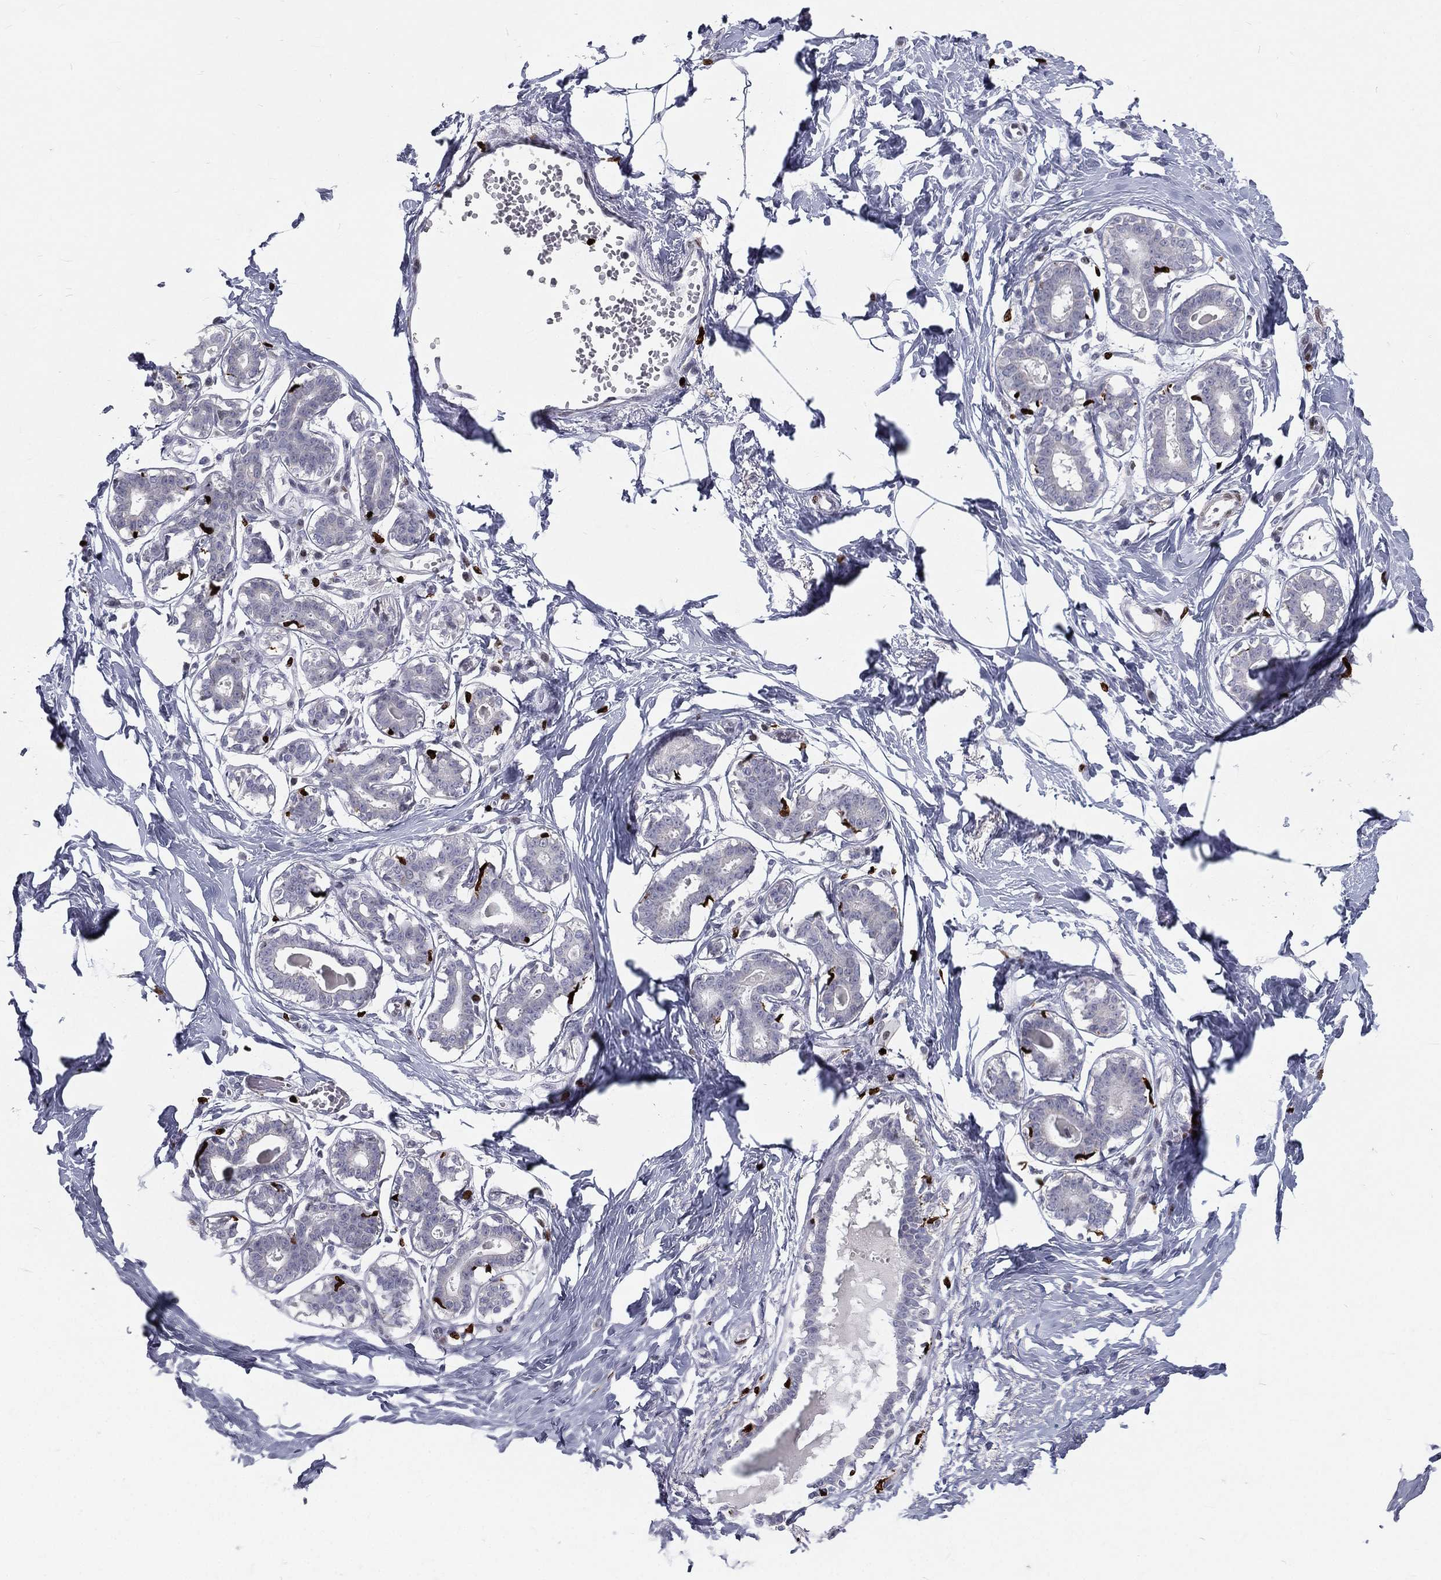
{"staining": {"intensity": "negative", "quantity": "none", "location": "none"}, "tissue": "breast", "cell_type": "Glandular cells", "image_type": "normal", "snomed": [{"axis": "morphology", "description": "Normal tissue, NOS"}, {"axis": "morphology", "description": "Lobular carcinoma, in situ"}, {"axis": "topography", "description": "Breast"}], "caption": "An immunohistochemistry (IHC) histopathology image of benign breast is shown. There is no staining in glandular cells of breast.", "gene": "MNDA", "patient": {"sex": "female", "age": 35}}